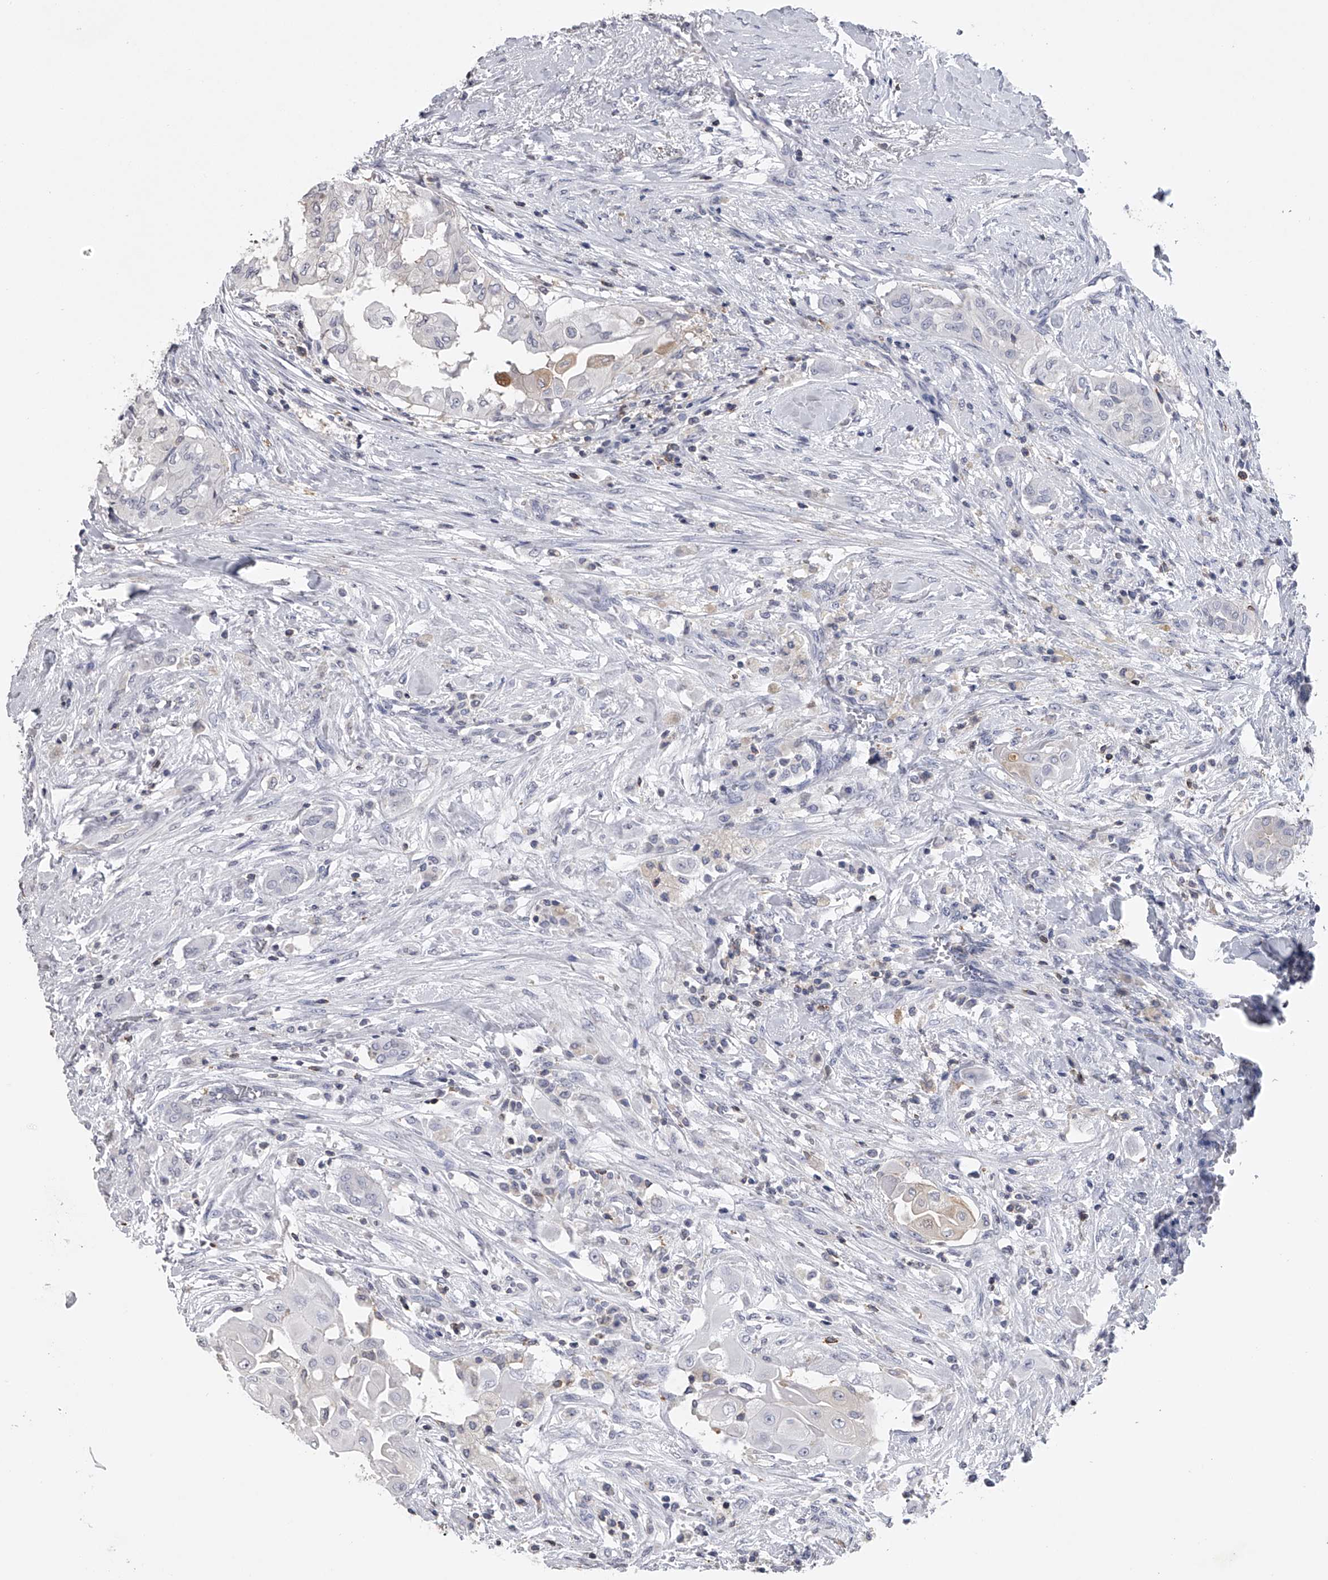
{"staining": {"intensity": "weak", "quantity": "<25%", "location": "cytoplasmic/membranous"}, "tissue": "thyroid cancer", "cell_type": "Tumor cells", "image_type": "cancer", "snomed": [{"axis": "morphology", "description": "Papillary adenocarcinoma, NOS"}, {"axis": "topography", "description": "Thyroid gland"}], "caption": "This is a micrograph of immunohistochemistry staining of papillary adenocarcinoma (thyroid), which shows no staining in tumor cells.", "gene": "TASP1", "patient": {"sex": "female", "age": 59}}